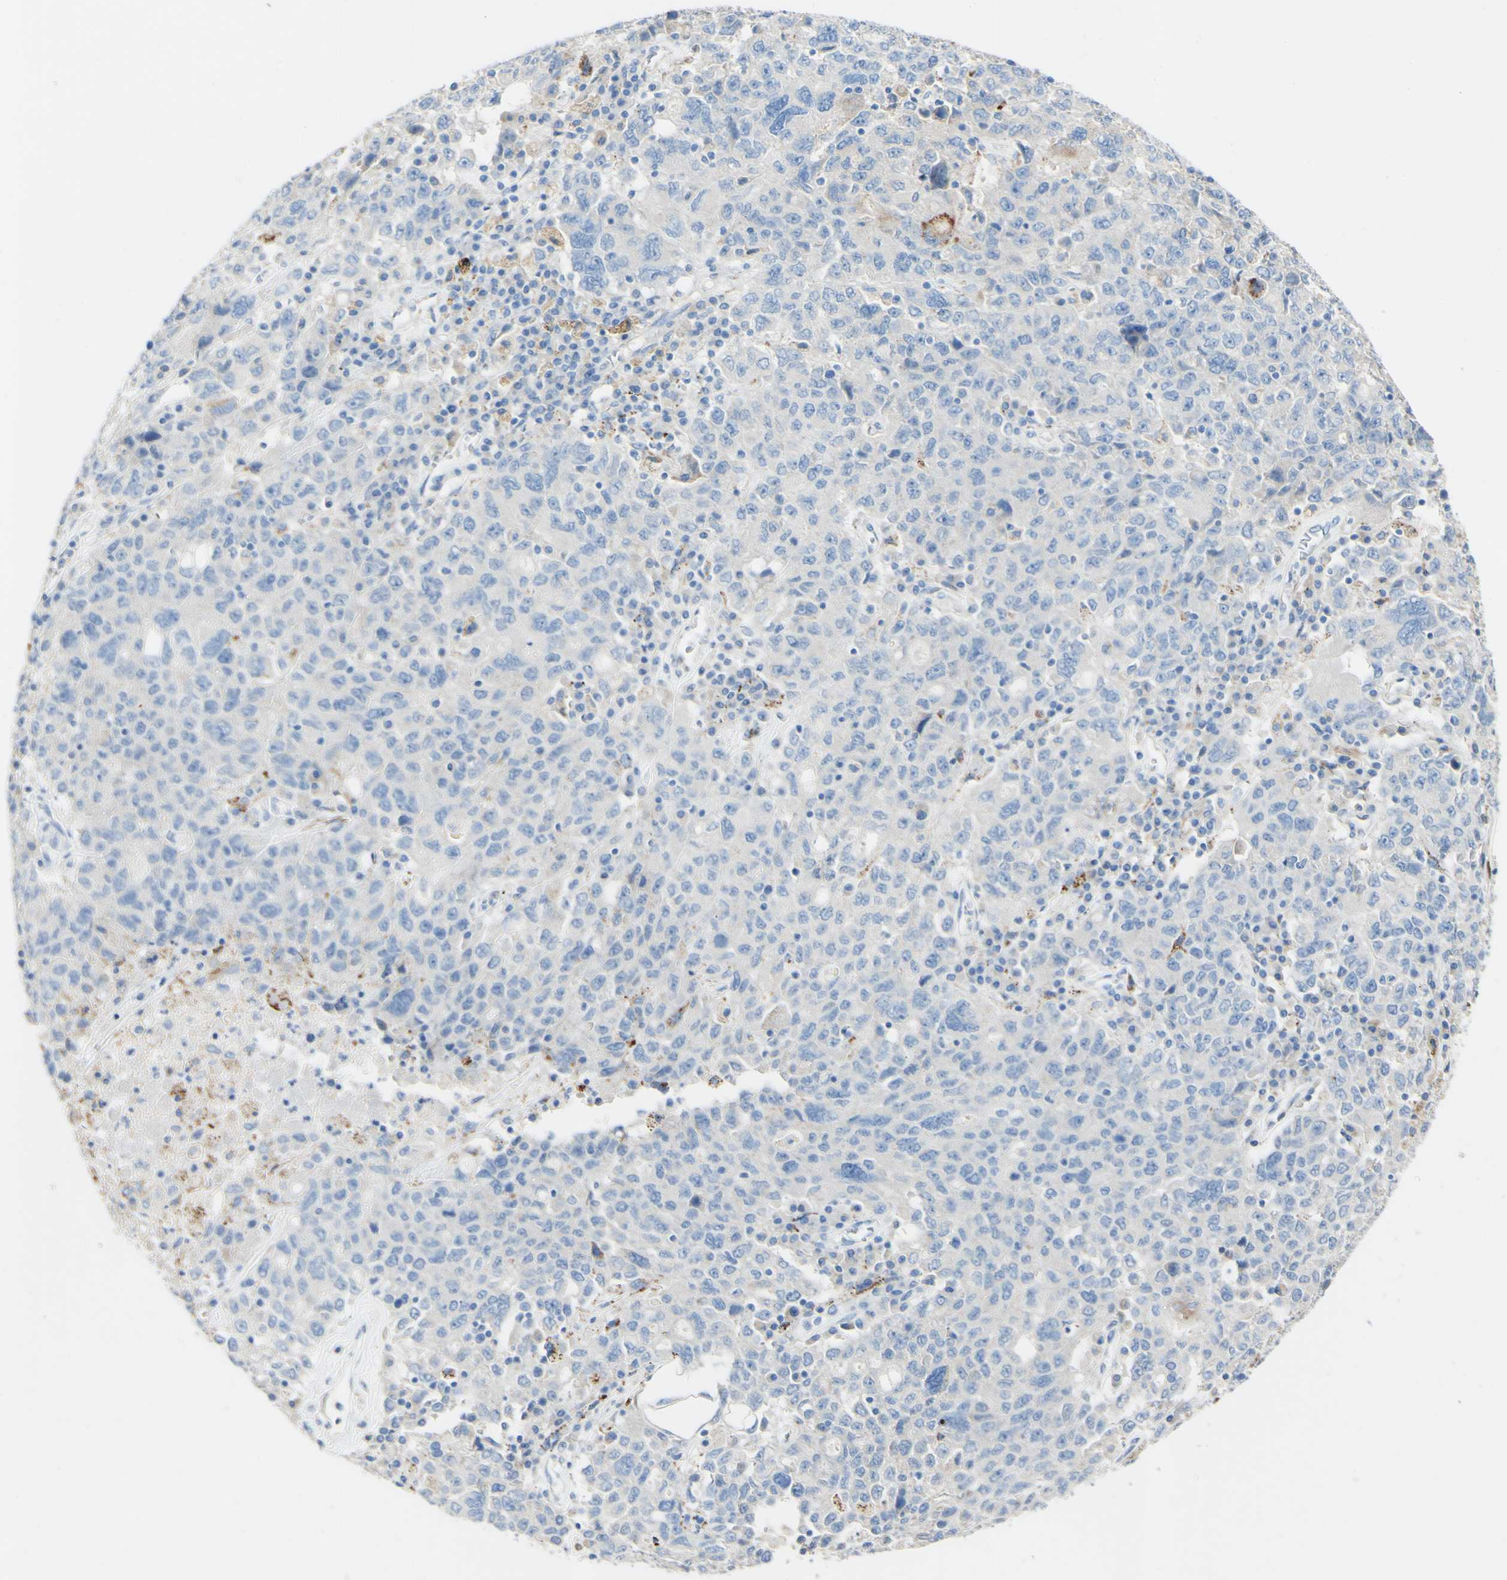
{"staining": {"intensity": "weak", "quantity": "<25%", "location": "cytoplasmic/membranous"}, "tissue": "ovarian cancer", "cell_type": "Tumor cells", "image_type": "cancer", "snomed": [{"axis": "morphology", "description": "Carcinoma, endometroid"}, {"axis": "topography", "description": "Ovary"}], "caption": "A histopathology image of human ovarian endometroid carcinoma is negative for staining in tumor cells.", "gene": "FGF4", "patient": {"sex": "female", "age": 62}}